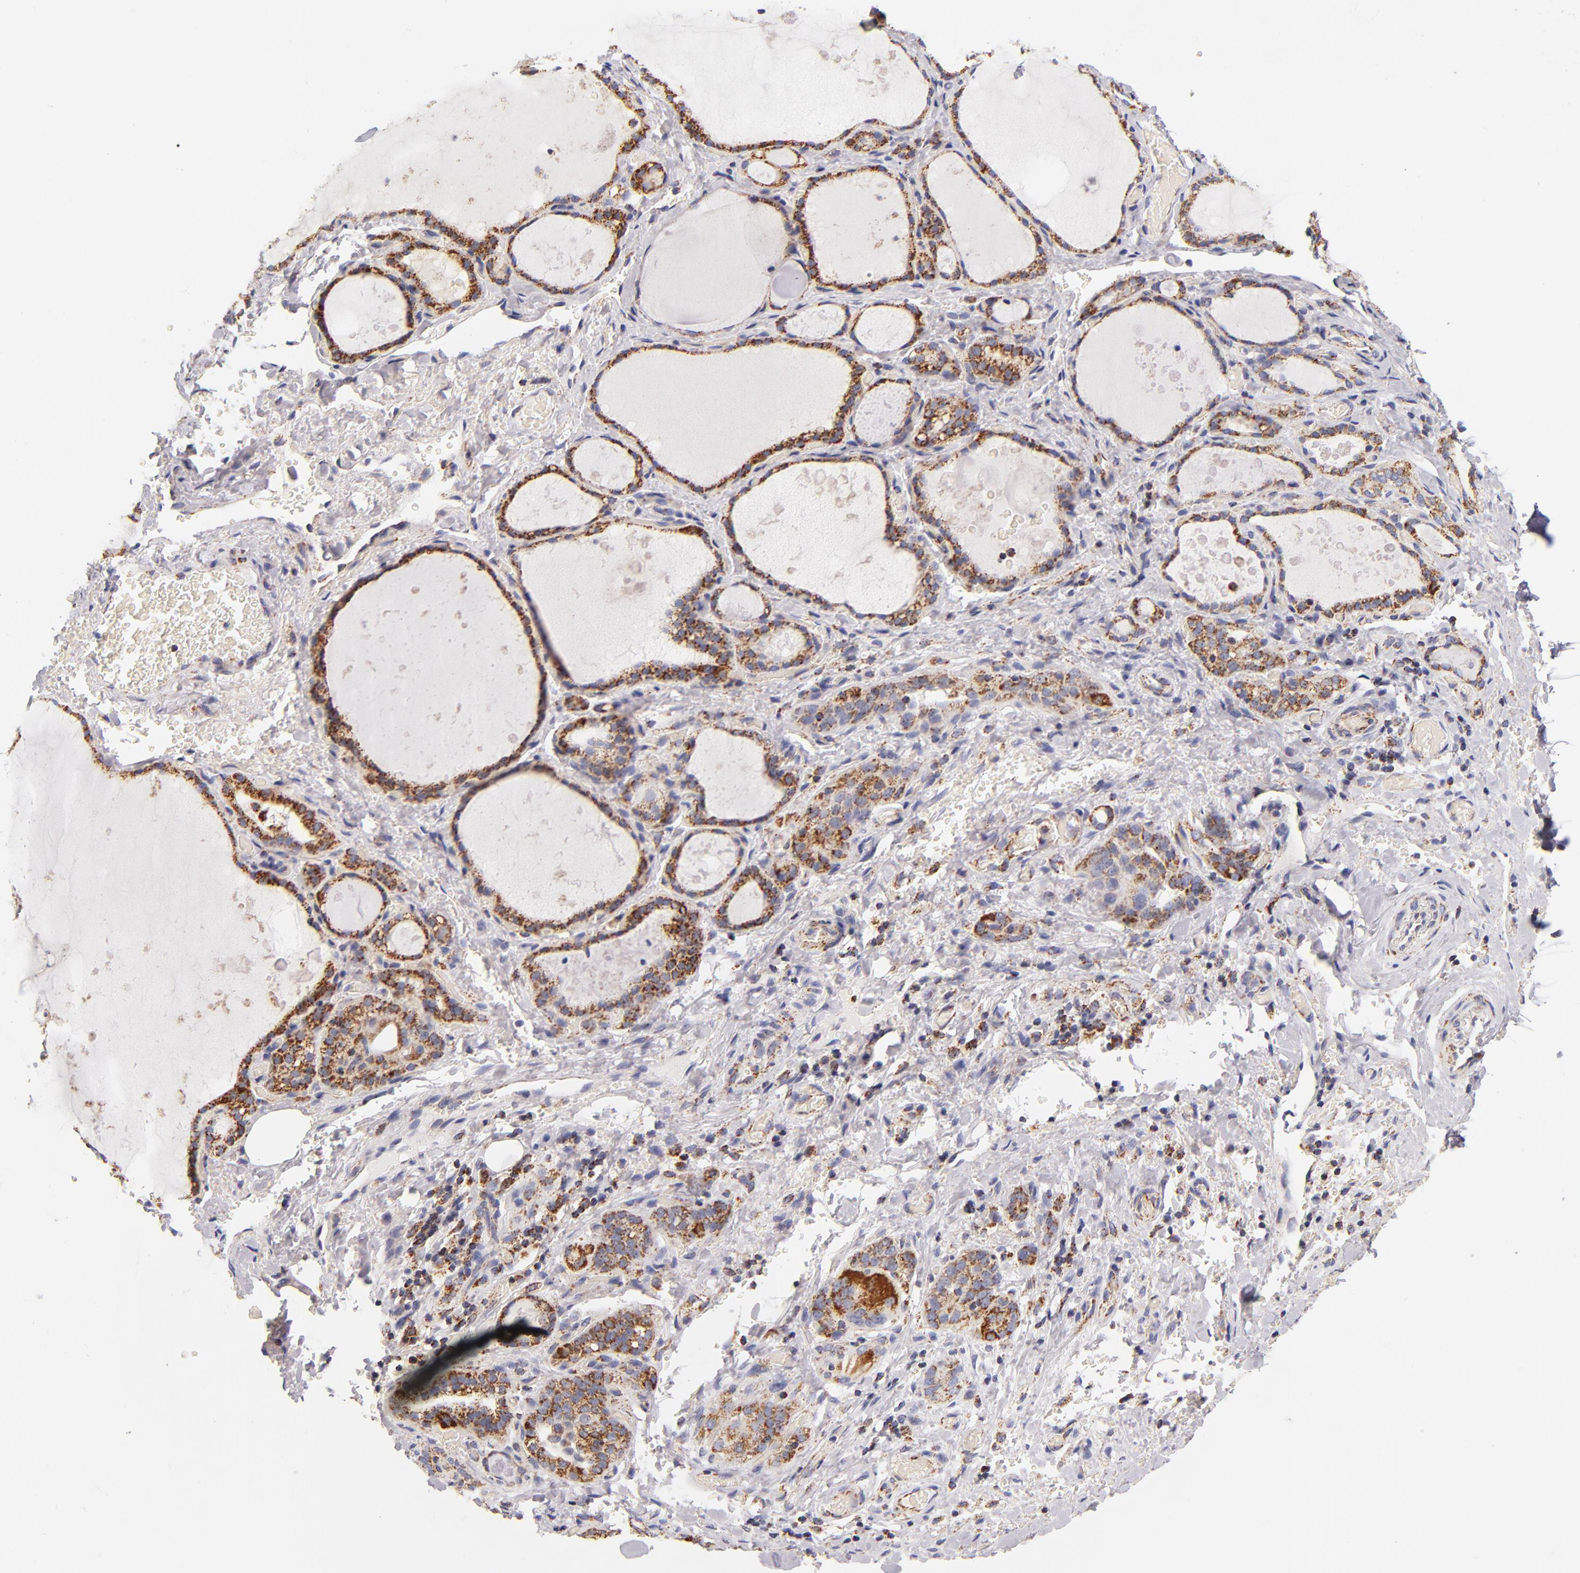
{"staining": {"intensity": "strong", "quantity": ">75%", "location": "cytoplasmic/membranous"}, "tissue": "thyroid gland", "cell_type": "Glandular cells", "image_type": "normal", "snomed": [{"axis": "morphology", "description": "Normal tissue, NOS"}, {"axis": "topography", "description": "Thyroid gland"}], "caption": "Immunohistochemistry photomicrograph of normal thyroid gland: thyroid gland stained using IHC reveals high levels of strong protein expression localized specifically in the cytoplasmic/membranous of glandular cells, appearing as a cytoplasmic/membranous brown color.", "gene": "ECHS1", "patient": {"sex": "male", "age": 61}}